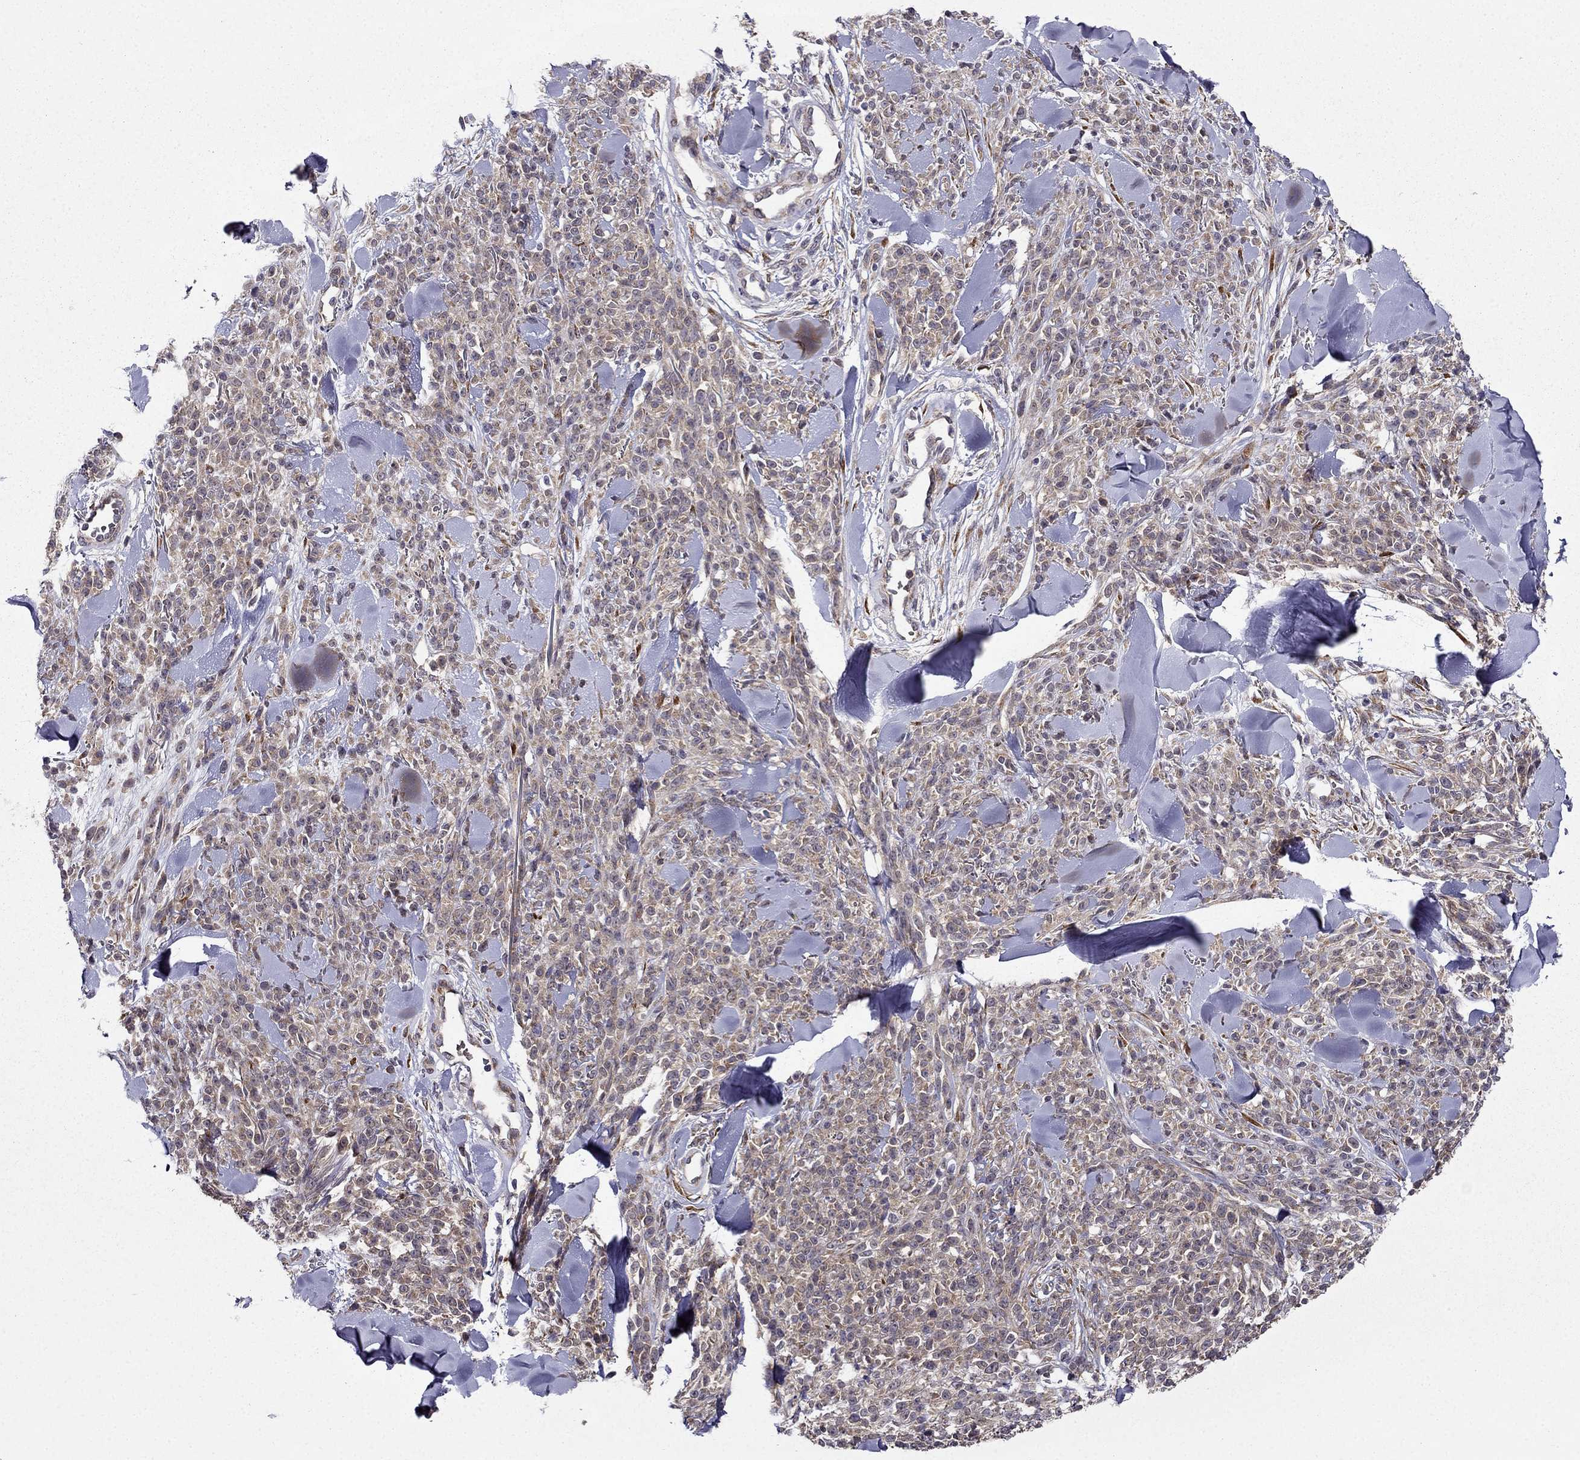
{"staining": {"intensity": "weak", "quantity": ">75%", "location": "cytoplasmic/membranous"}, "tissue": "melanoma", "cell_type": "Tumor cells", "image_type": "cancer", "snomed": [{"axis": "morphology", "description": "Malignant melanoma, NOS"}, {"axis": "topography", "description": "Skin"}, {"axis": "topography", "description": "Skin of trunk"}], "caption": "Protein expression analysis of human melanoma reveals weak cytoplasmic/membranous staining in approximately >75% of tumor cells.", "gene": "ARHGEF28", "patient": {"sex": "male", "age": 74}}